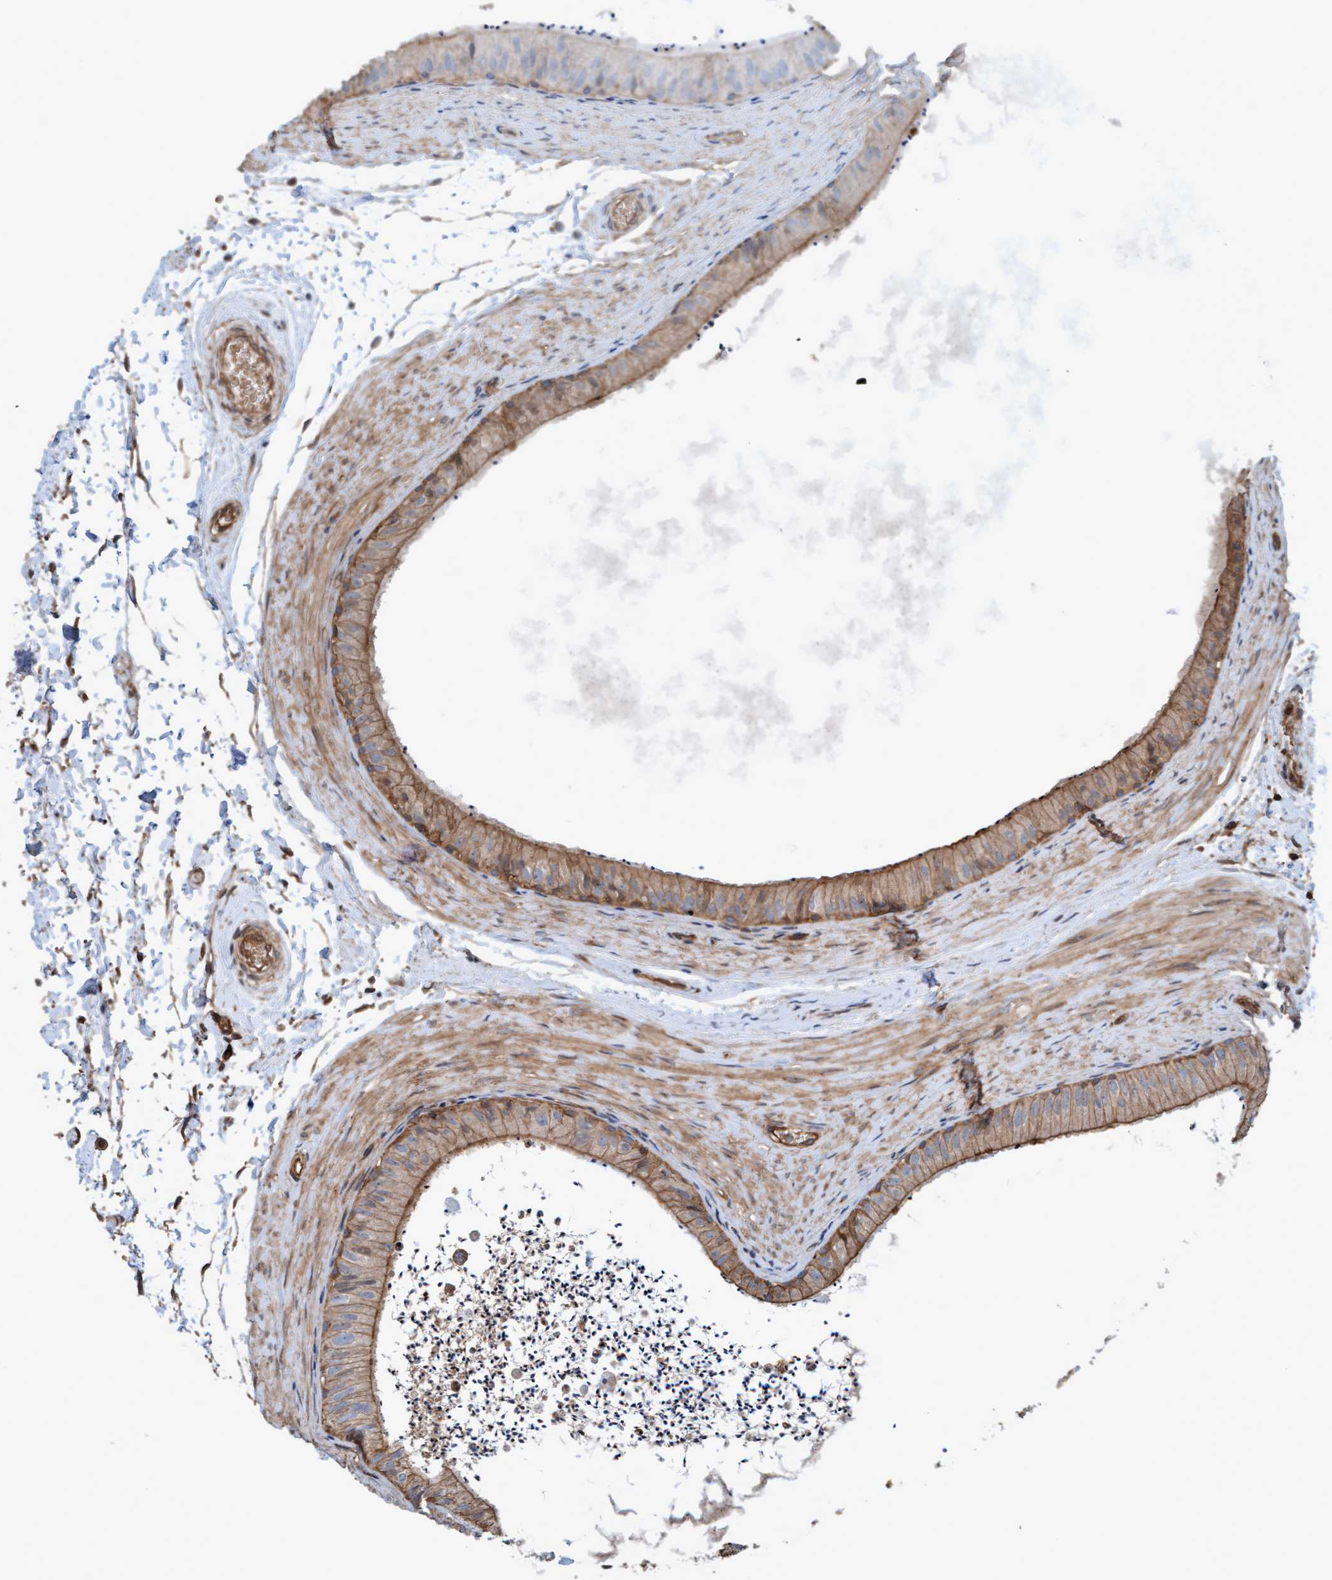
{"staining": {"intensity": "moderate", "quantity": "25%-75%", "location": "cytoplasmic/membranous"}, "tissue": "epididymis", "cell_type": "Glandular cells", "image_type": "normal", "snomed": [{"axis": "morphology", "description": "Normal tissue, NOS"}, {"axis": "topography", "description": "Epididymis"}], "caption": "Epididymis stained for a protein (brown) exhibits moderate cytoplasmic/membranous positive expression in approximately 25%-75% of glandular cells.", "gene": "ERAL1", "patient": {"sex": "male", "age": 56}}